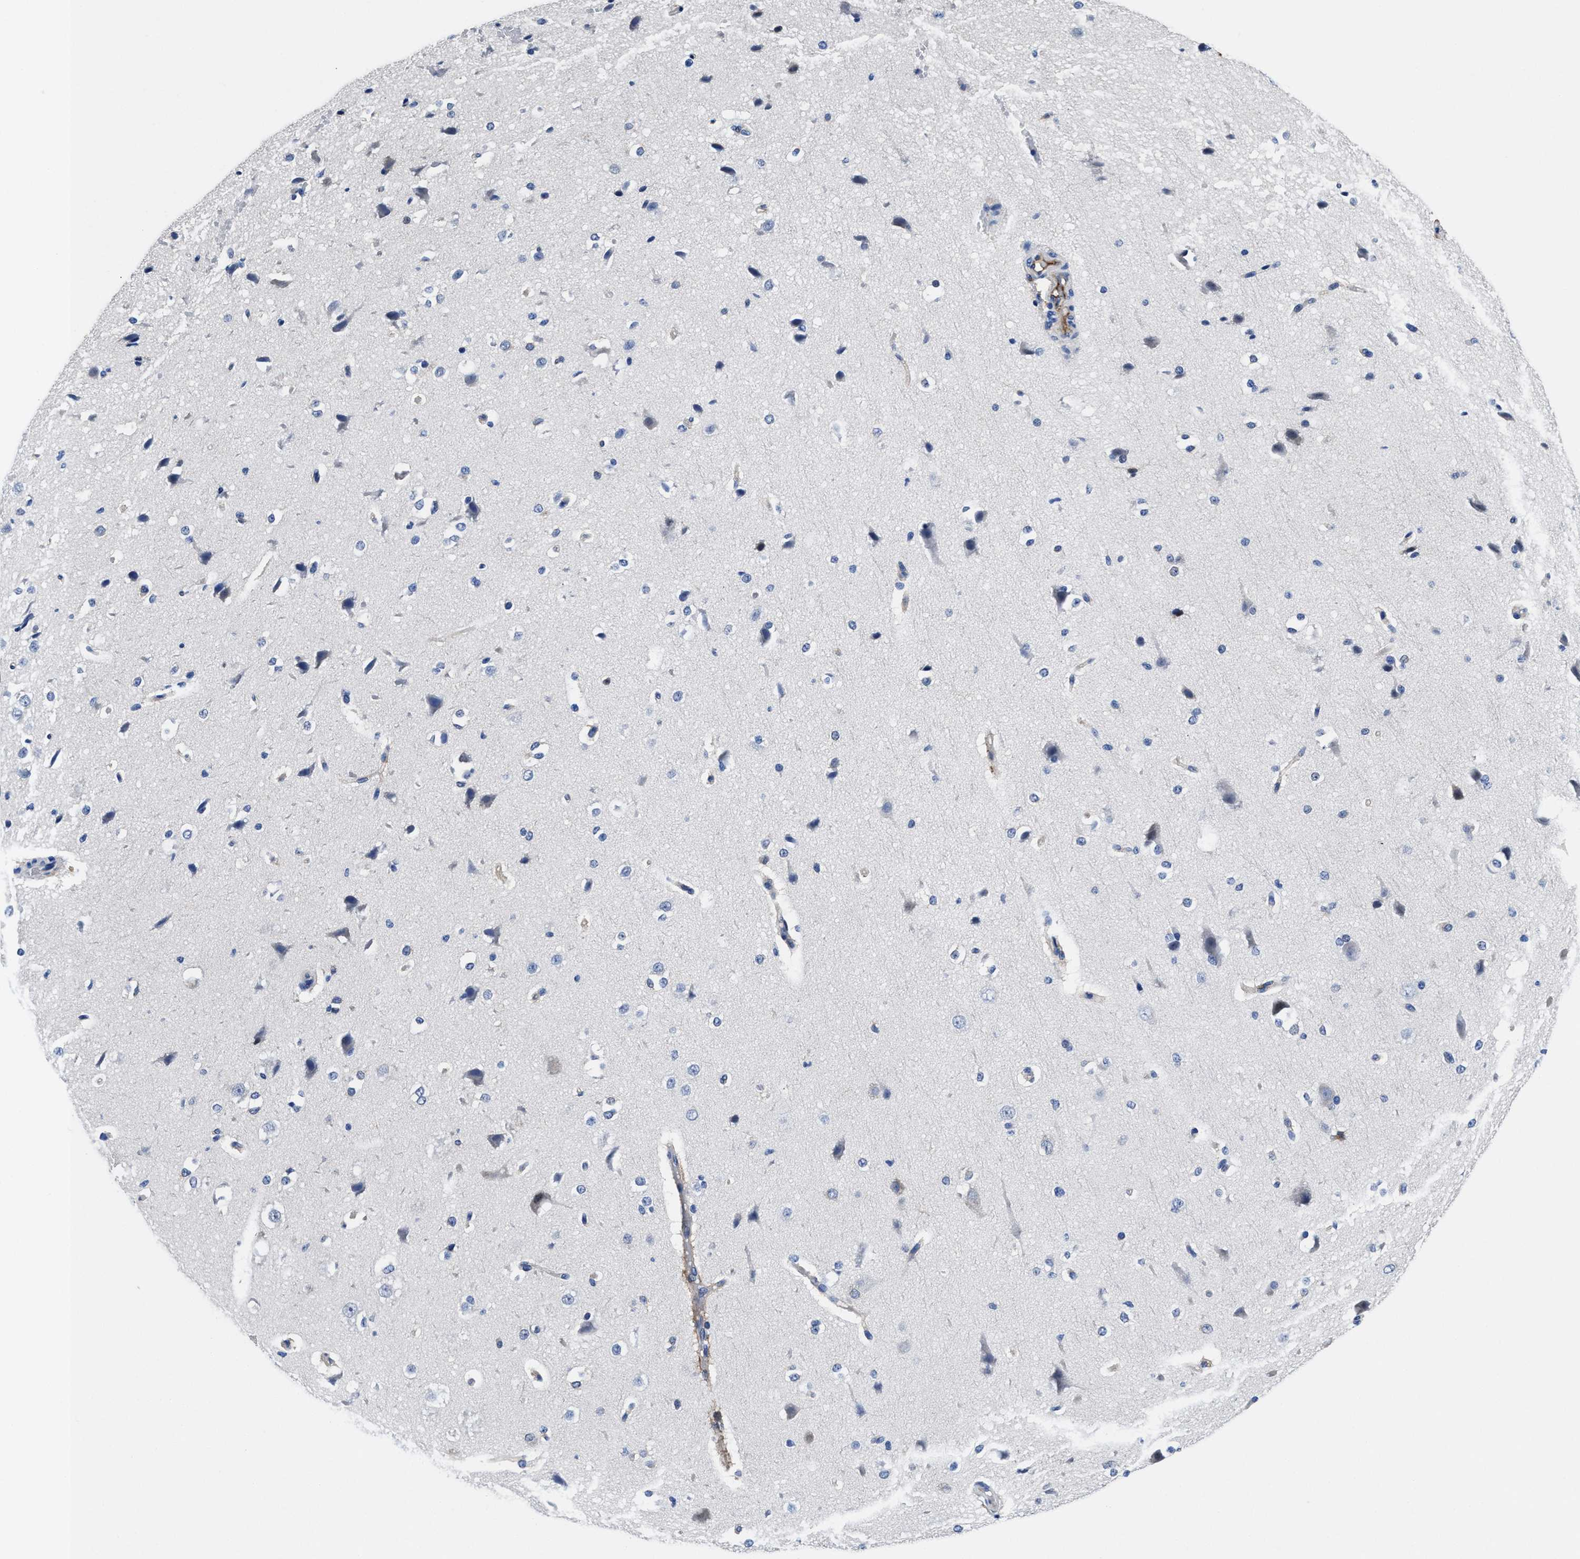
{"staining": {"intensity": "negative", "quantity": "none", "location": "none"}, "tissue": "cerebral cortex", "cell_type": "Endothelial cells", "image_type": "normal", "snomed": [{"axis": "morphology", "description": "Normal tissue, NOS"}, {"axis": "morphology", "description": "Developmental malformation"}, {"axis": "topography", "description": "Cerebral cortex"}], "caption": "A photomicrograph of human cerebral cortex is negative for staining in endothelial cells.", "gene": "DHRS13", "patient": {"sex": "female", "age": 30}}